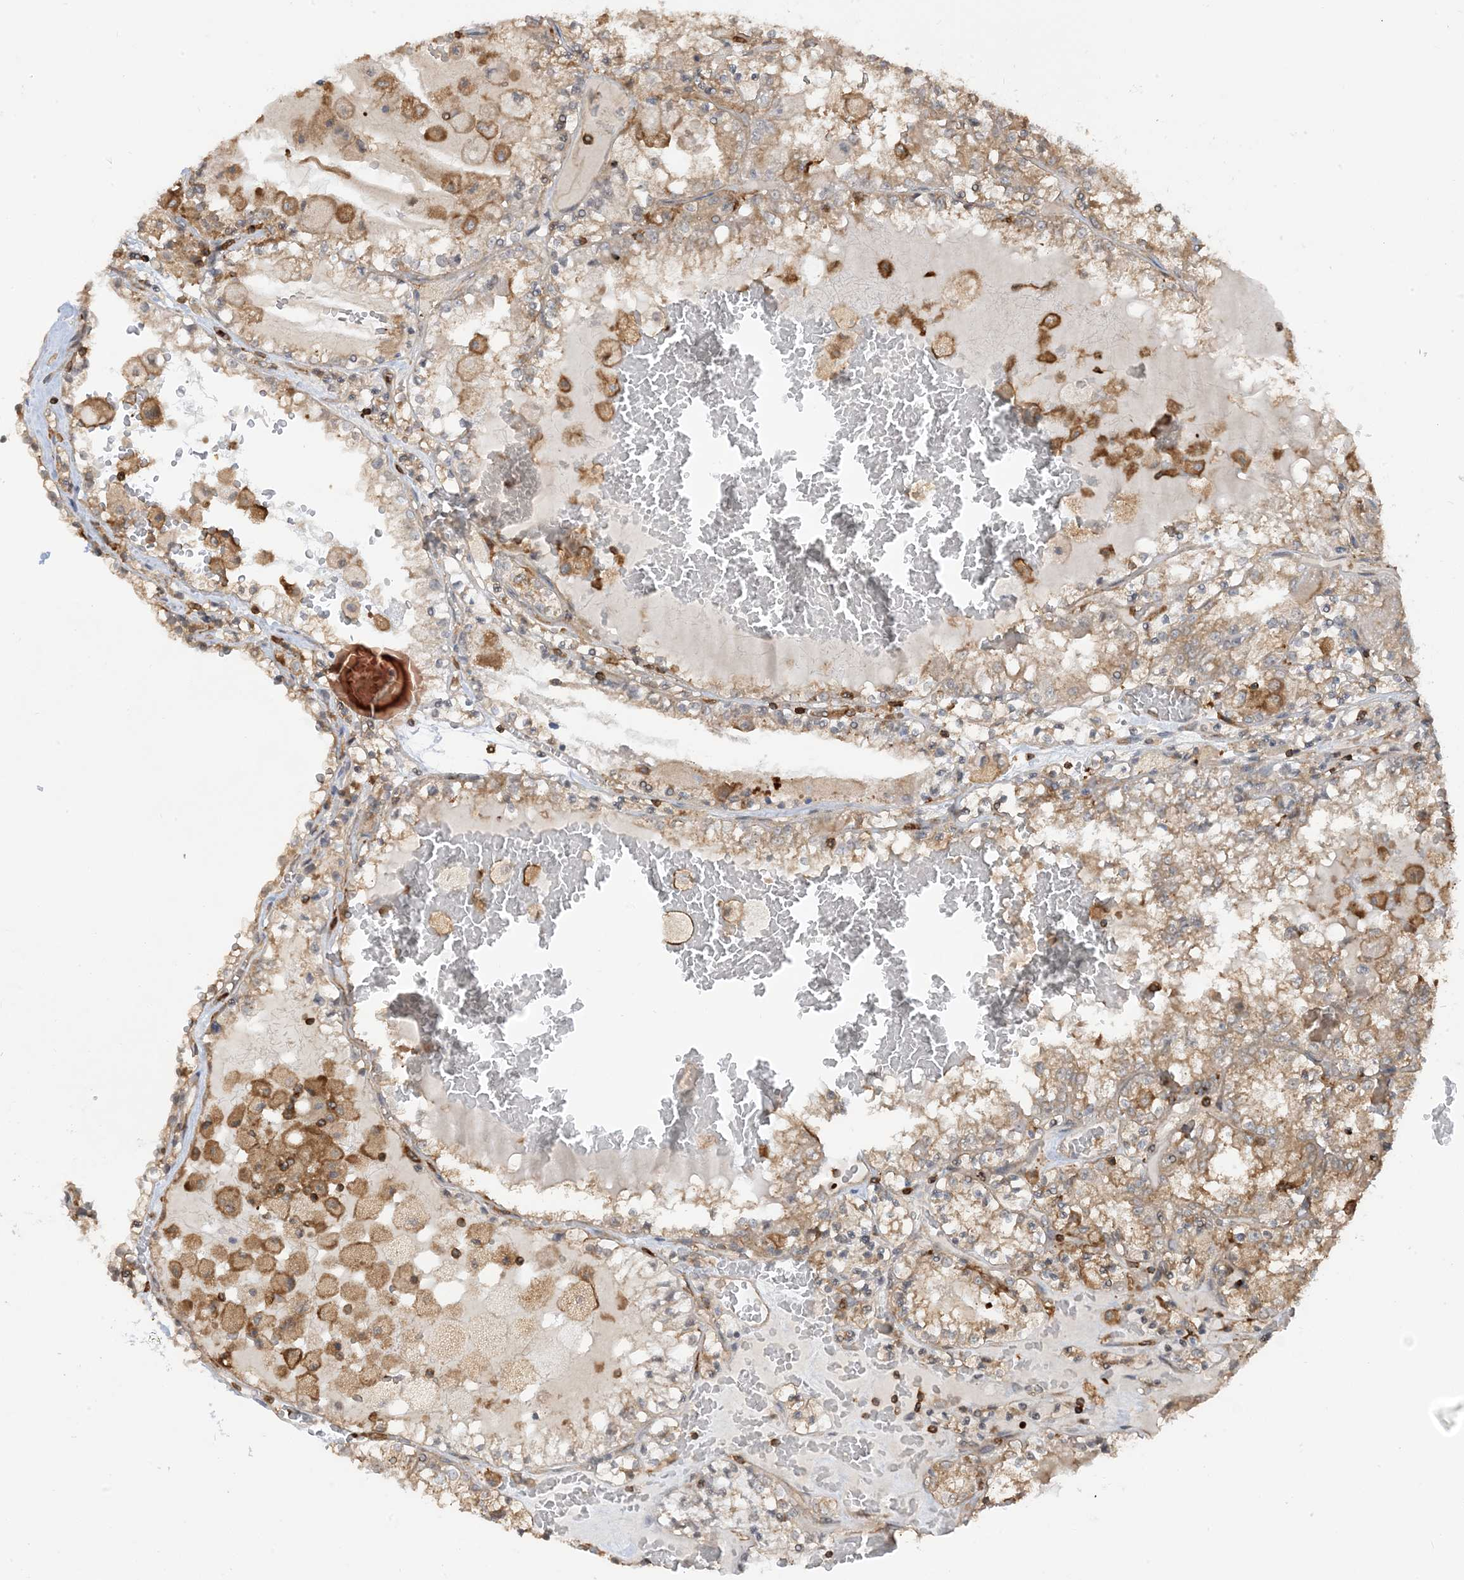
{"staining": {"intensity": "weak", "quantity": ">75%", "location": "cytoplasmic/membranous"}, "tissue": "renal cancer", "cell_type": "Tumor cells", "image_type": "cancer", "snomed": [{"axis": "morphology", "description": "Adenocarcinoma, NOS"}, {"axis": "topography", "description": "Kidney"}], "caption": "DAB immunohistochemical staining of human renal adenocarcinoma reveals weak cytoplasmic/membranous protein staining in approximately >75% of tumor cells.", "gene": "CAPZB", "patient": {"sex": "female", "age": 56}}